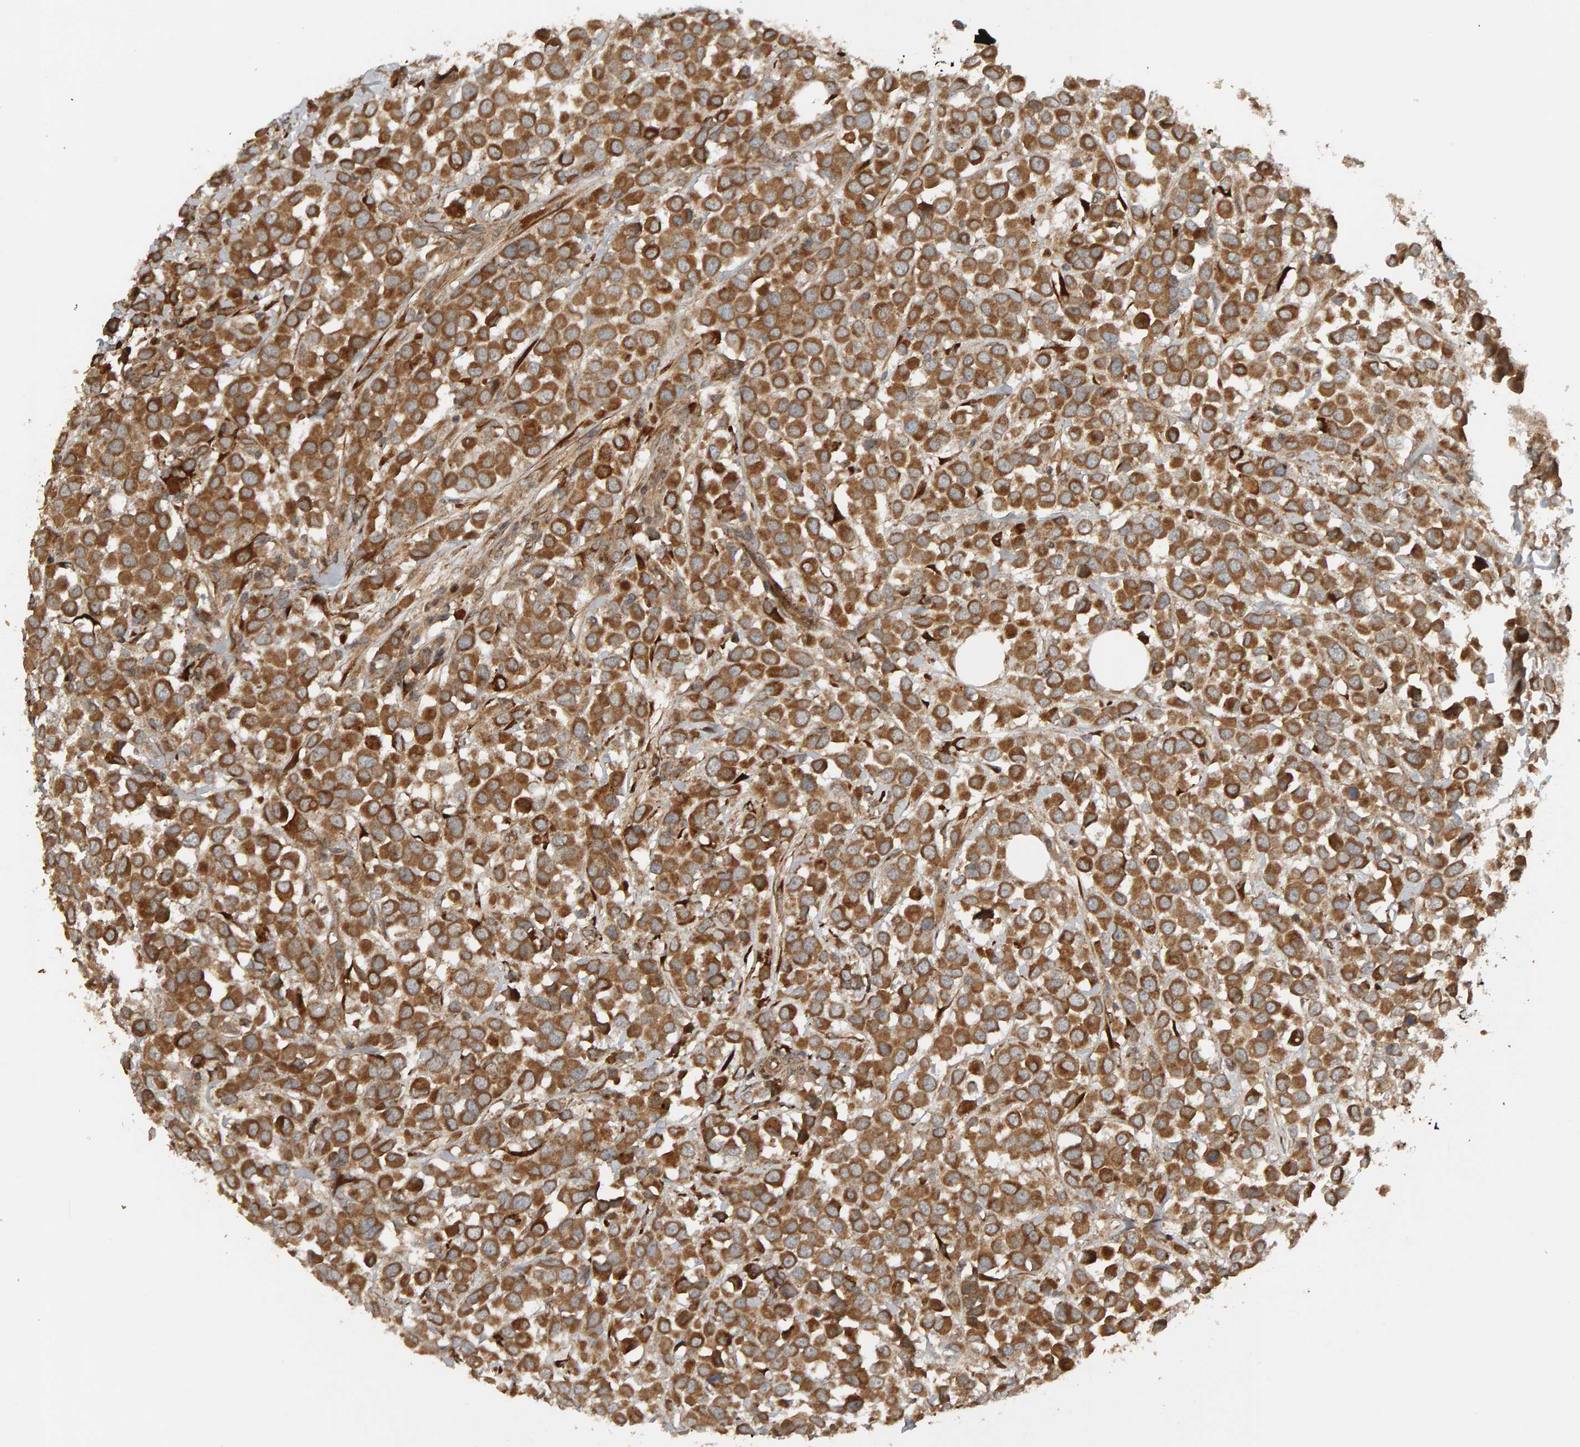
{"staining": {"intensity": "moderate", "quantity": ">75%", "location": "cytoplasmic/membranous"}, "tissue": "breast cancer", "cell_type": "Tumor cells", "image_type": "cancer", "snomed": [{"axis": "morphology", "description": "Duct carcinoma"}, {"axis": "topography", "description": "Breast"}], "caption": "Tumor cells show moderate cytoplasmic/membranous staining in approximately >75% of cells in intraductal carcinoma (breast).", "gene": "ZFAND1", "patient": {"sex": "female", "age": 61}}